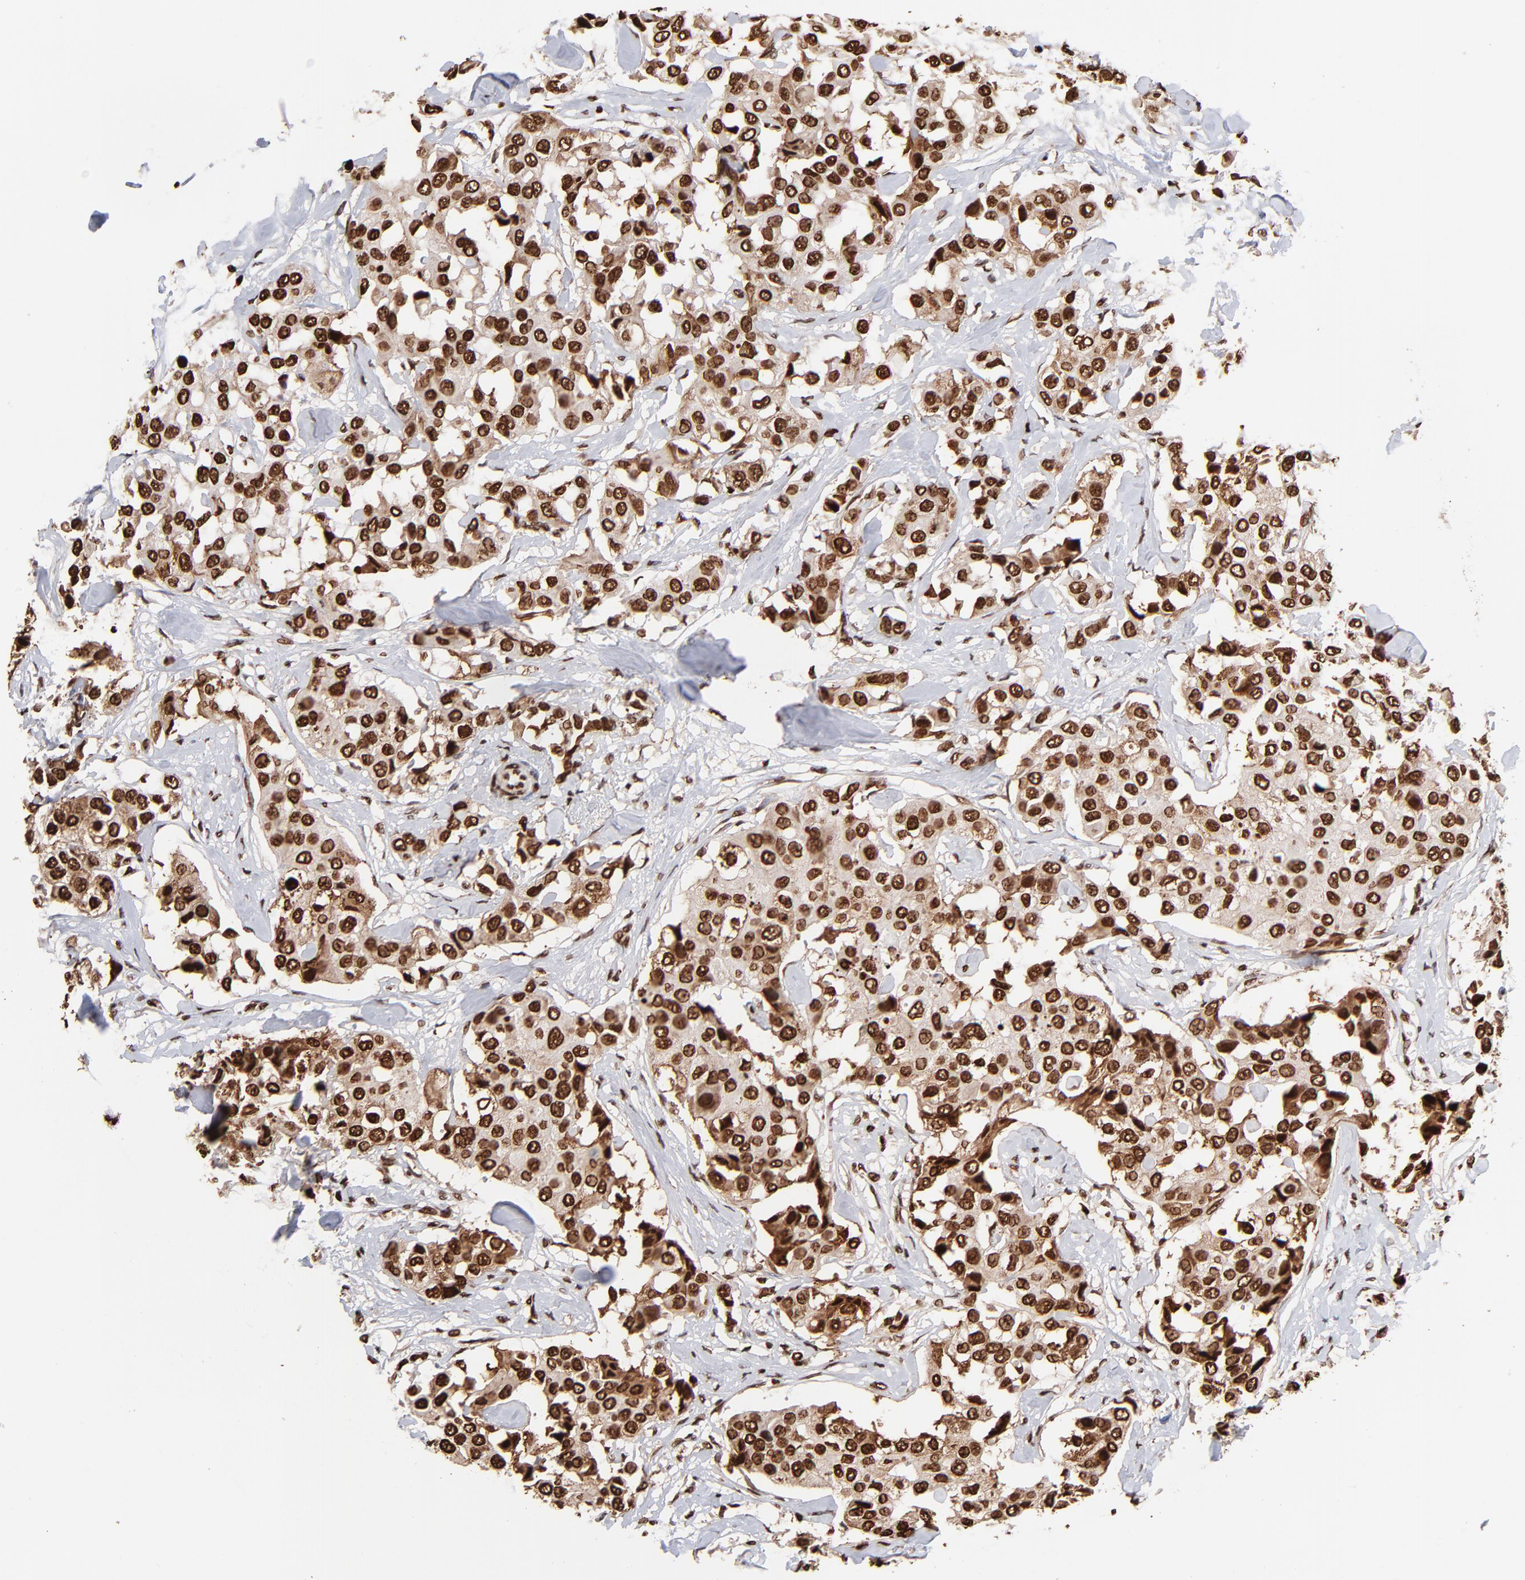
{"staining": {"intensity": "strong", "quantity": ">75%", "location": "nuclear"}, "tissue": "breast cancer", "cell_type": "Tumor cells", "image_type": "cancer", "snomed": [{"axis": "morphology", "description": "Duct carcinoma"}, {"axis": "topography", "description": "Breast"}], "caption": "DAB (3,3'-diaminobenzidine) immunohistochemical staining of breast cancer demonstrates strong nuclear protein expression in approximately >75% of tumor cells. Immunohistochemistry stains the protein in brown and the nuclei are stained blue.", "gene": "ZNF544", "patient": {"sex": "female", "age": 80}}